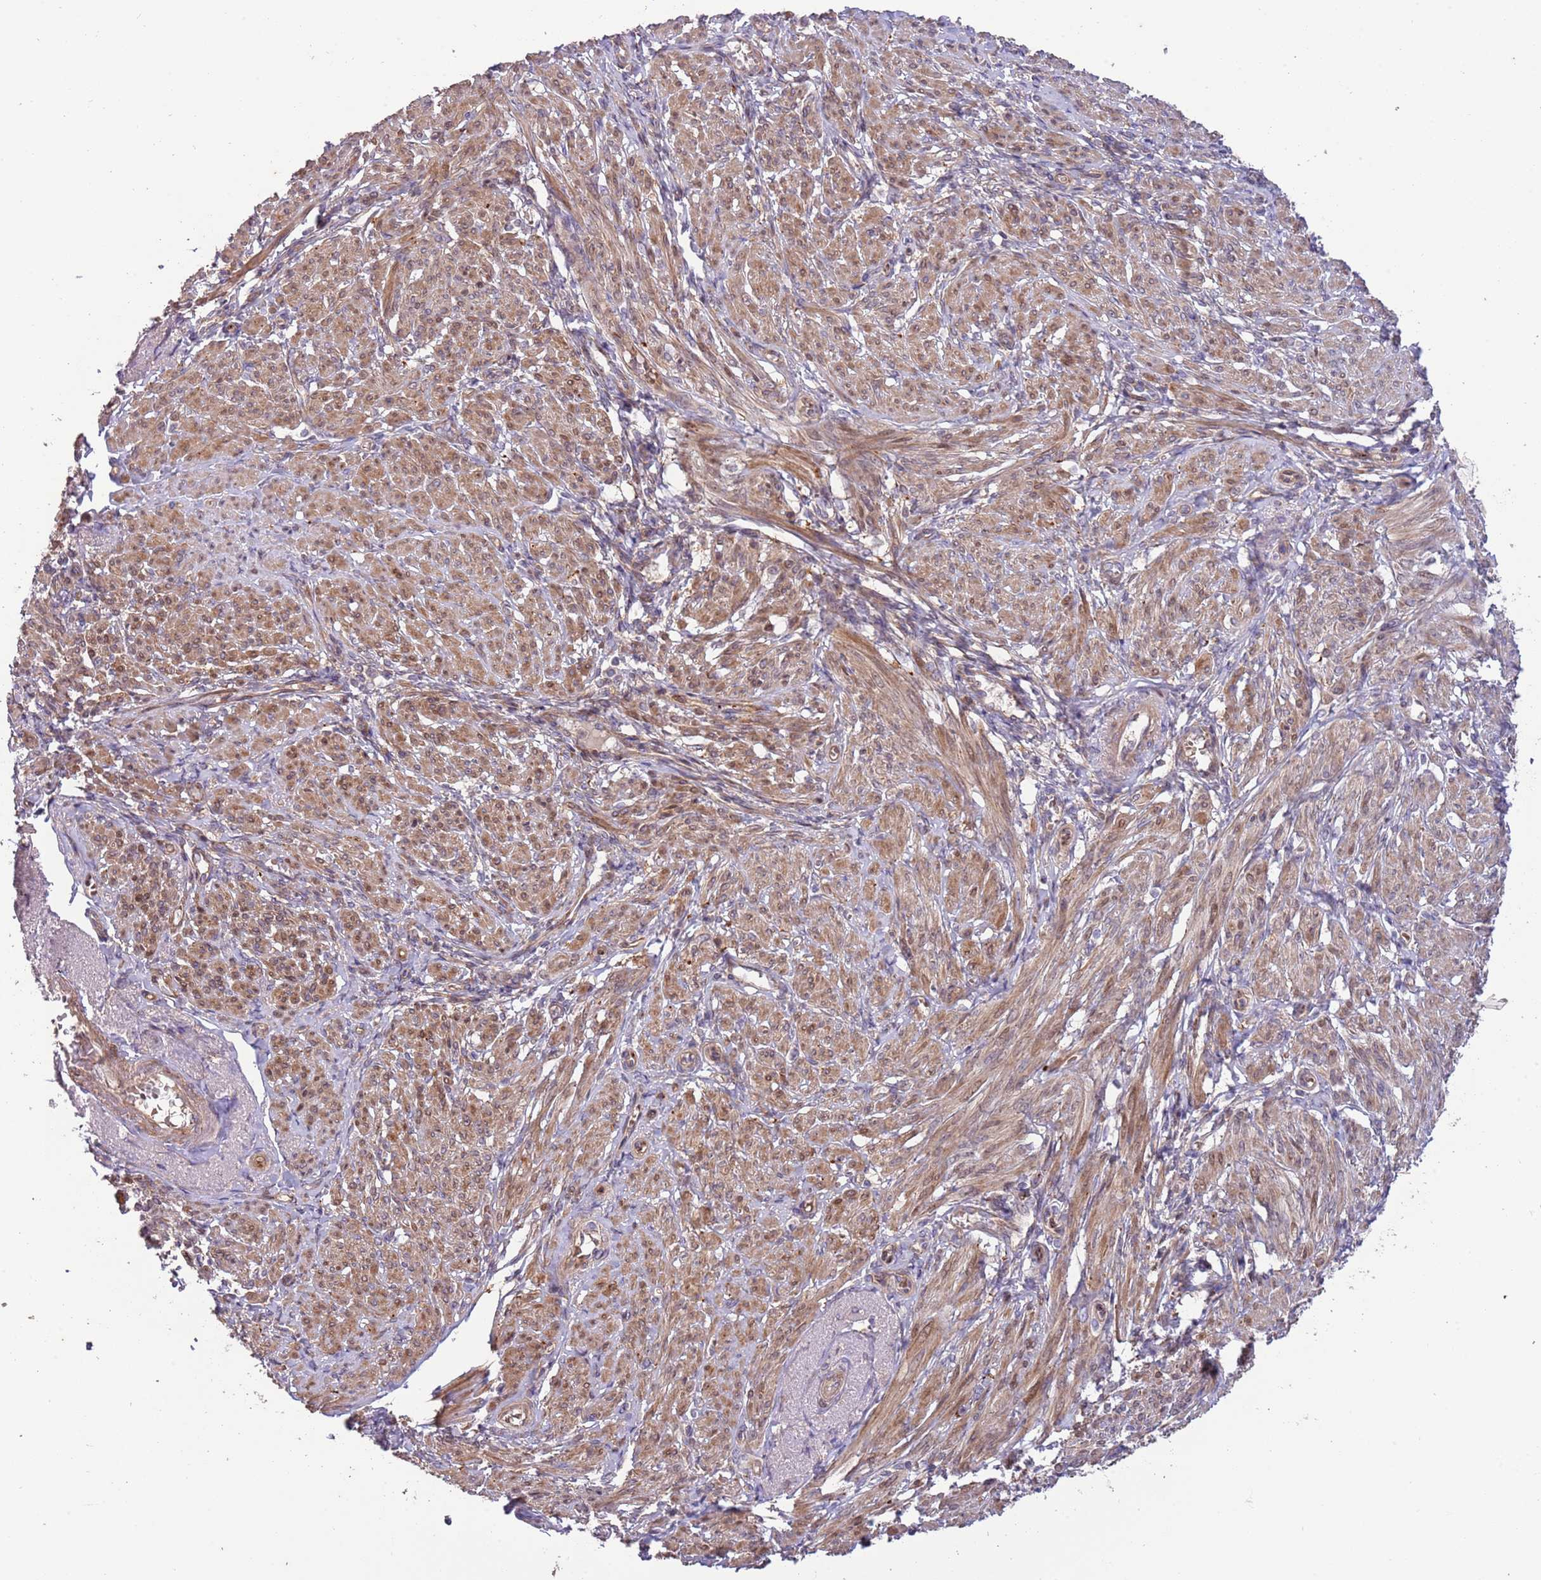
{"staining": {"intensity": "moderate", "quantity": "25%-75%", "location": "cytoplasmic/membranous"}, "tissue": "smooth muscle", "cell_type": "Smooth muscle cells", "image_type": "normal", "snomed": [{"axis": "morphology", "description": "Normal tissue, NOS"}, {"axis": "topography", "description": "Smooth muscle"}], "caption": "High-magnification brightfield microscopy of unremarkable smooth muscle stained with DAB (3,3'-diaminobenzidine) (brown) and counterstained with hematoxylin (blue). smooth muscle cells exhibit moderate cytoplasmic/membranous expression is seen in approximately25%-75% of cells. (Stains: DAB (3,3'-diaminobenzidine) in brown, nuclei in blue, Microscopy: brightfield microscopy at high magnification).", "gene": "ITGB6", "patient": {"sex": "female", "age": 39}}